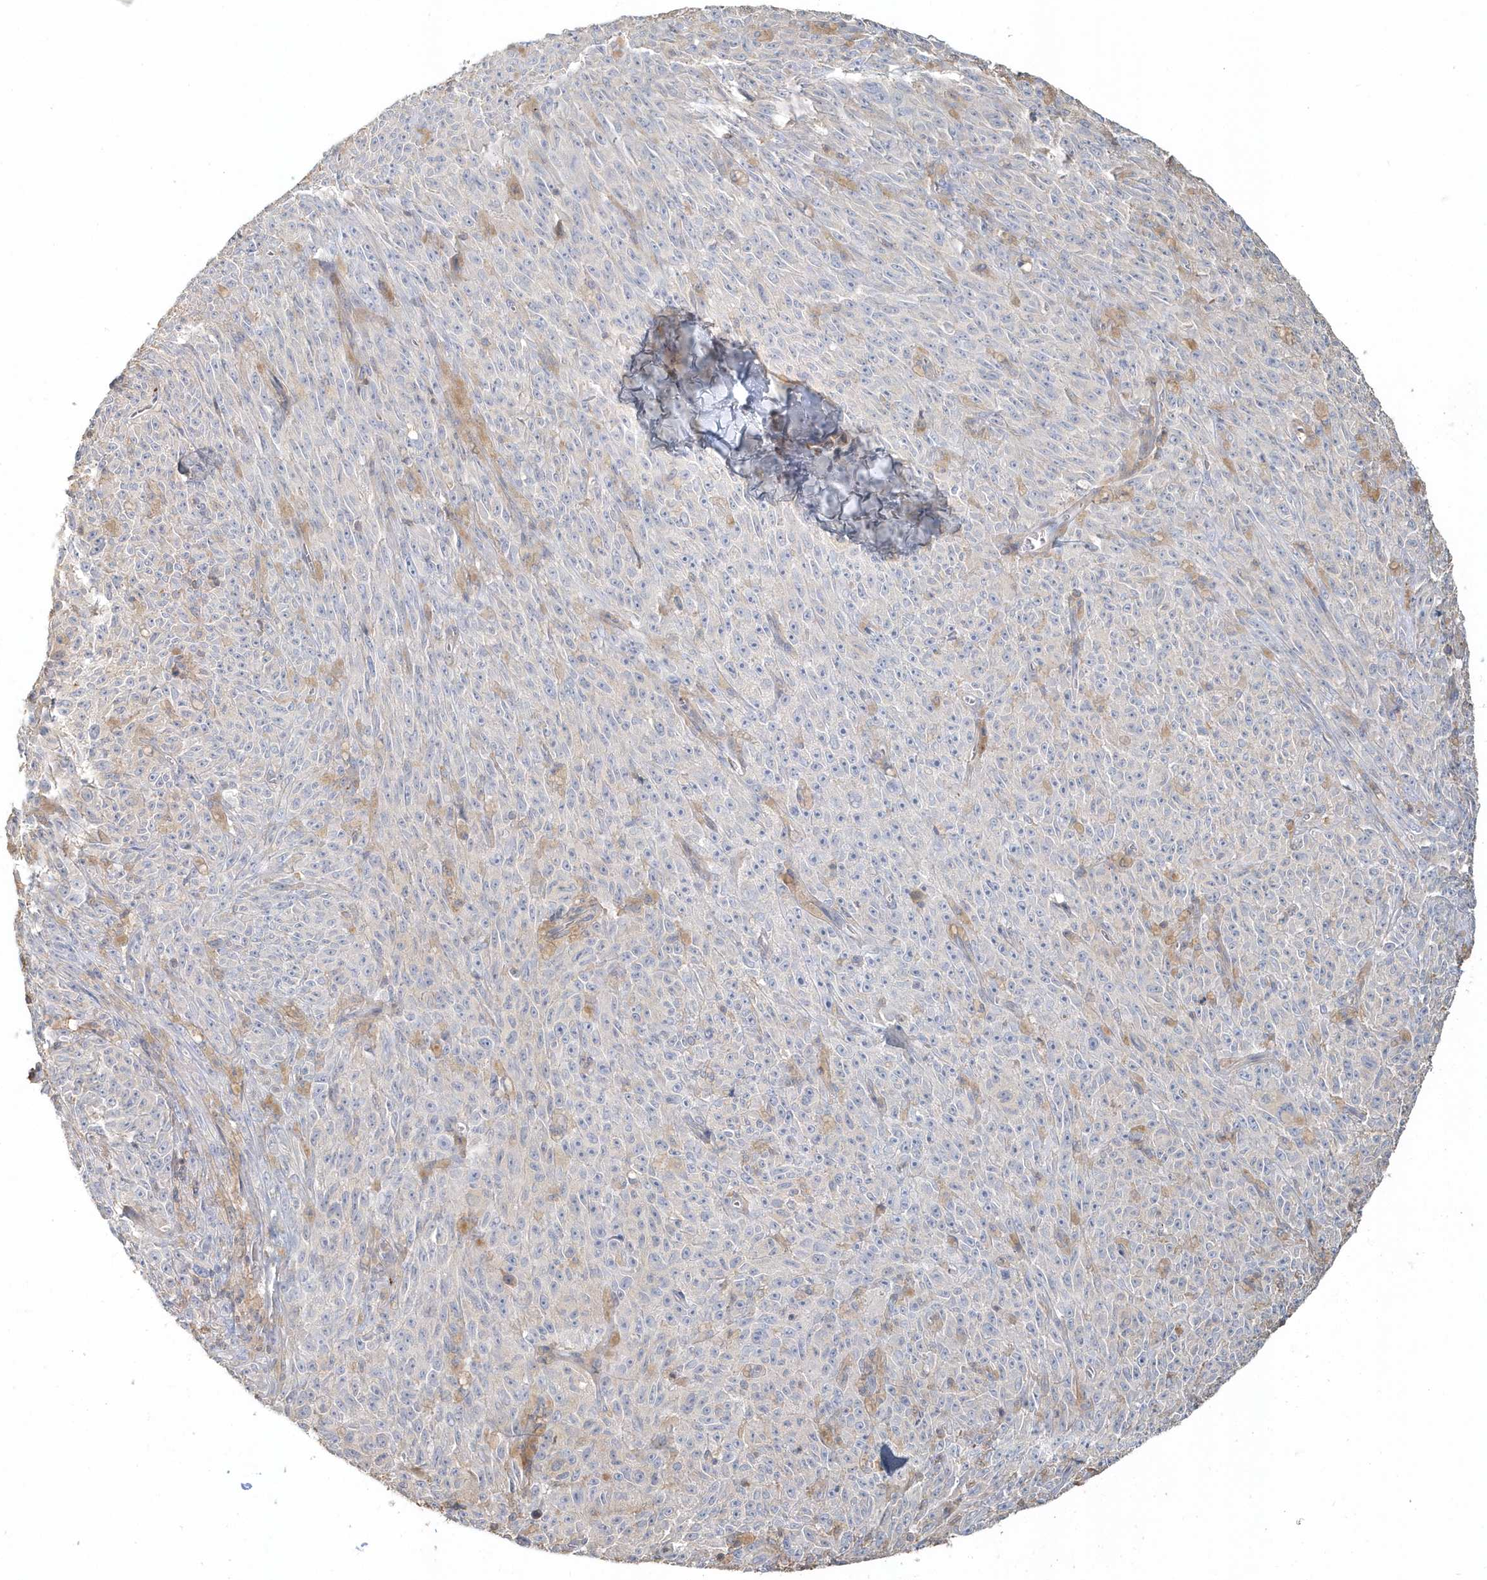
{"staining": {"intensity": "negative", "quantity": "none", "location": "none"}, "tissue": "melanoma", "cell_type": "Tumor cells", "image_type": "cancer", "snomed": [{"axis": "morphology", "description": "Malignant melanoma, NOS"}, {"axis": "topography", "description": "Skin"}], "caption": "An immunohistochemistry (IHC) micrograph of melanoma is shown. There is no staining in tumor cells of melanoma. (DAB immunohistochemistry, high magnification).", "gene": "MMRN1", "patient": {"sex": "female", "age": 82}}